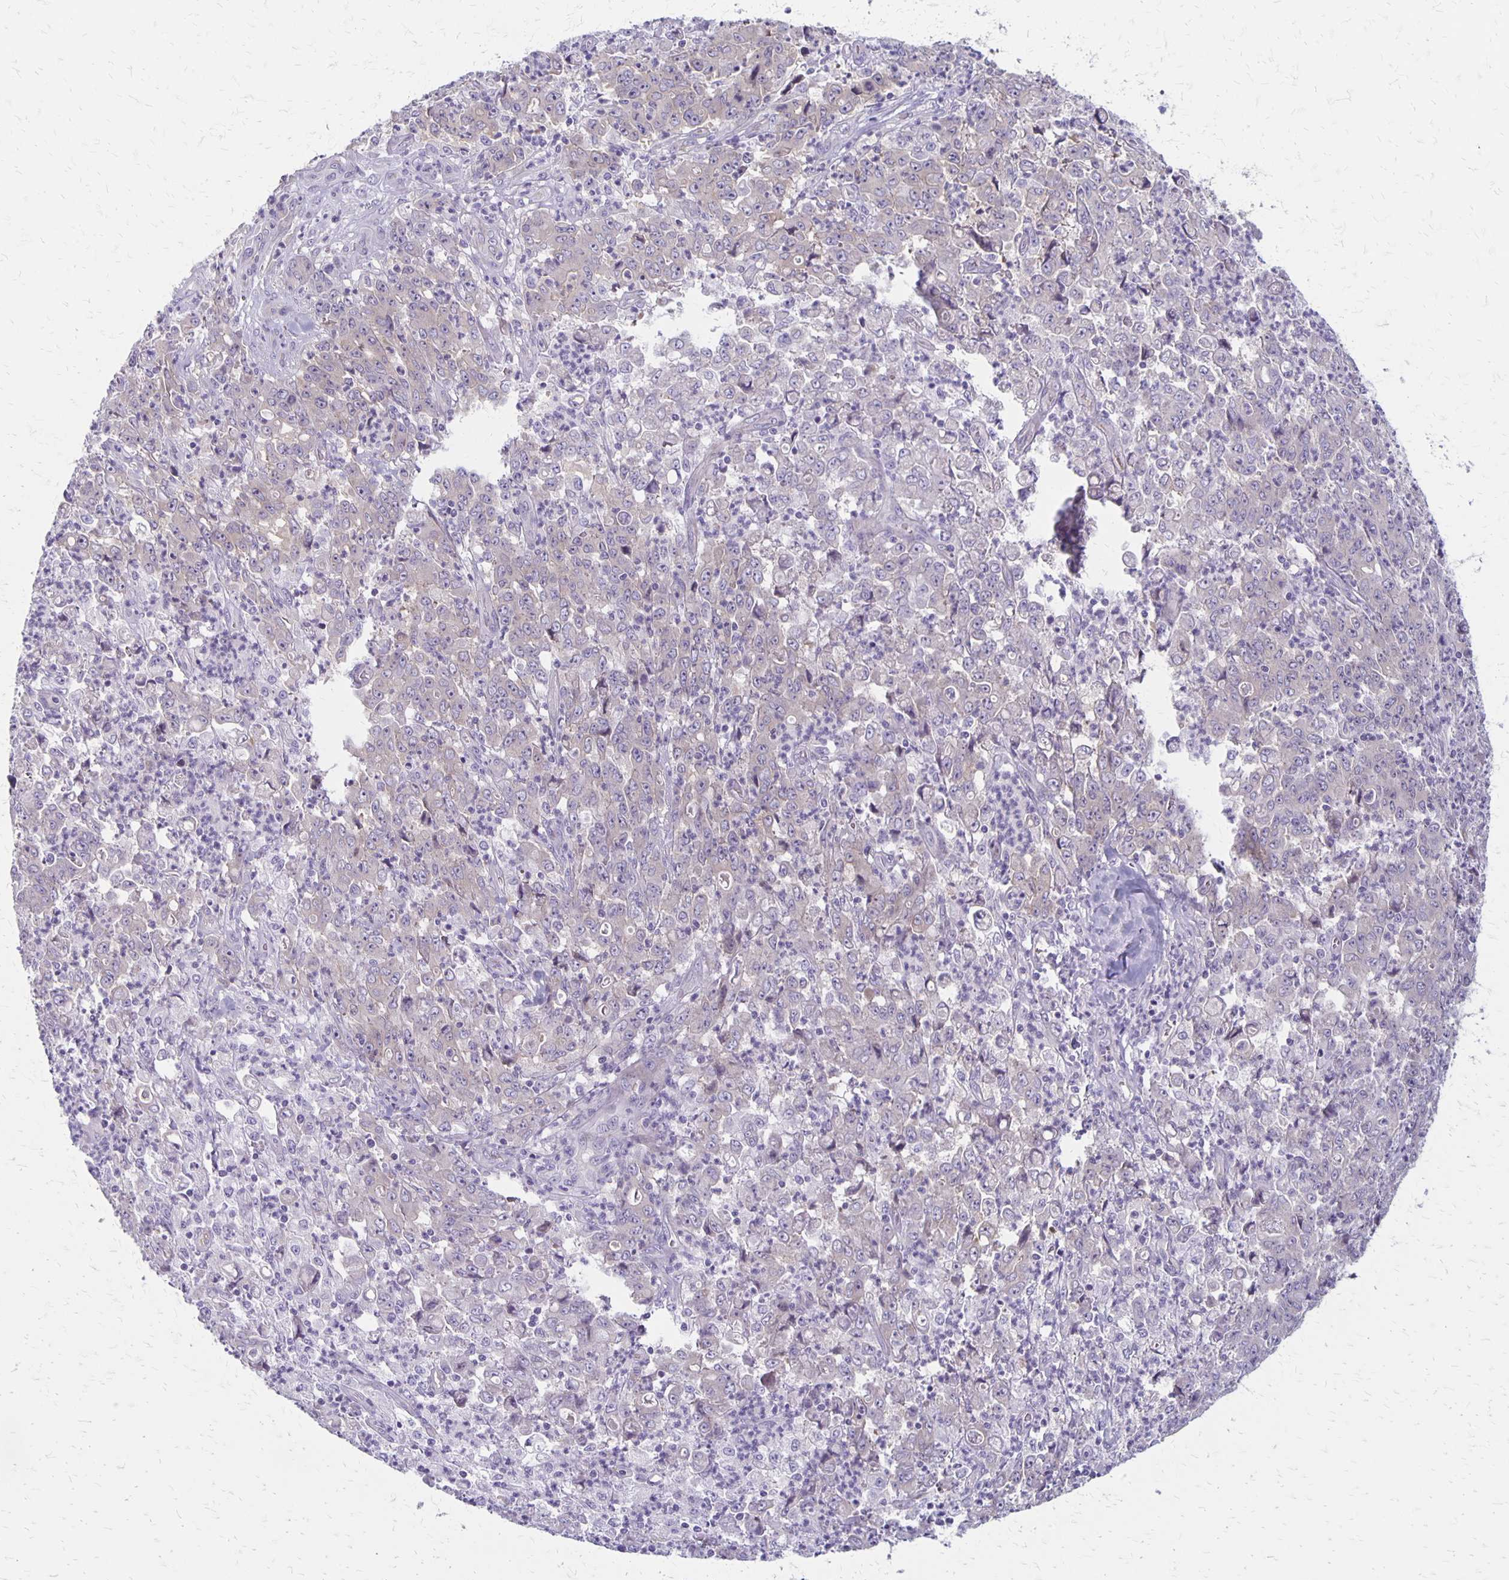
{"staining": {"intensity": "negative", "quantity": "none", "location": "none"}, "tissue": "stomach cancer", "cell_type": "Tumor cells", "image_type": "cancer", "snomed": [{"axis": "morphology", "description": "Adenocarcinoma, NOS"}, {"axis": "topography", "description": "Stomach, lower"}], "caption": "Tumor cells show no significant protein positivity in stomach adenocarcinoma. (DAB IHC, high magnification).", "gene": "HOMER1", "patient": {"sex": "female", "age": 71}}